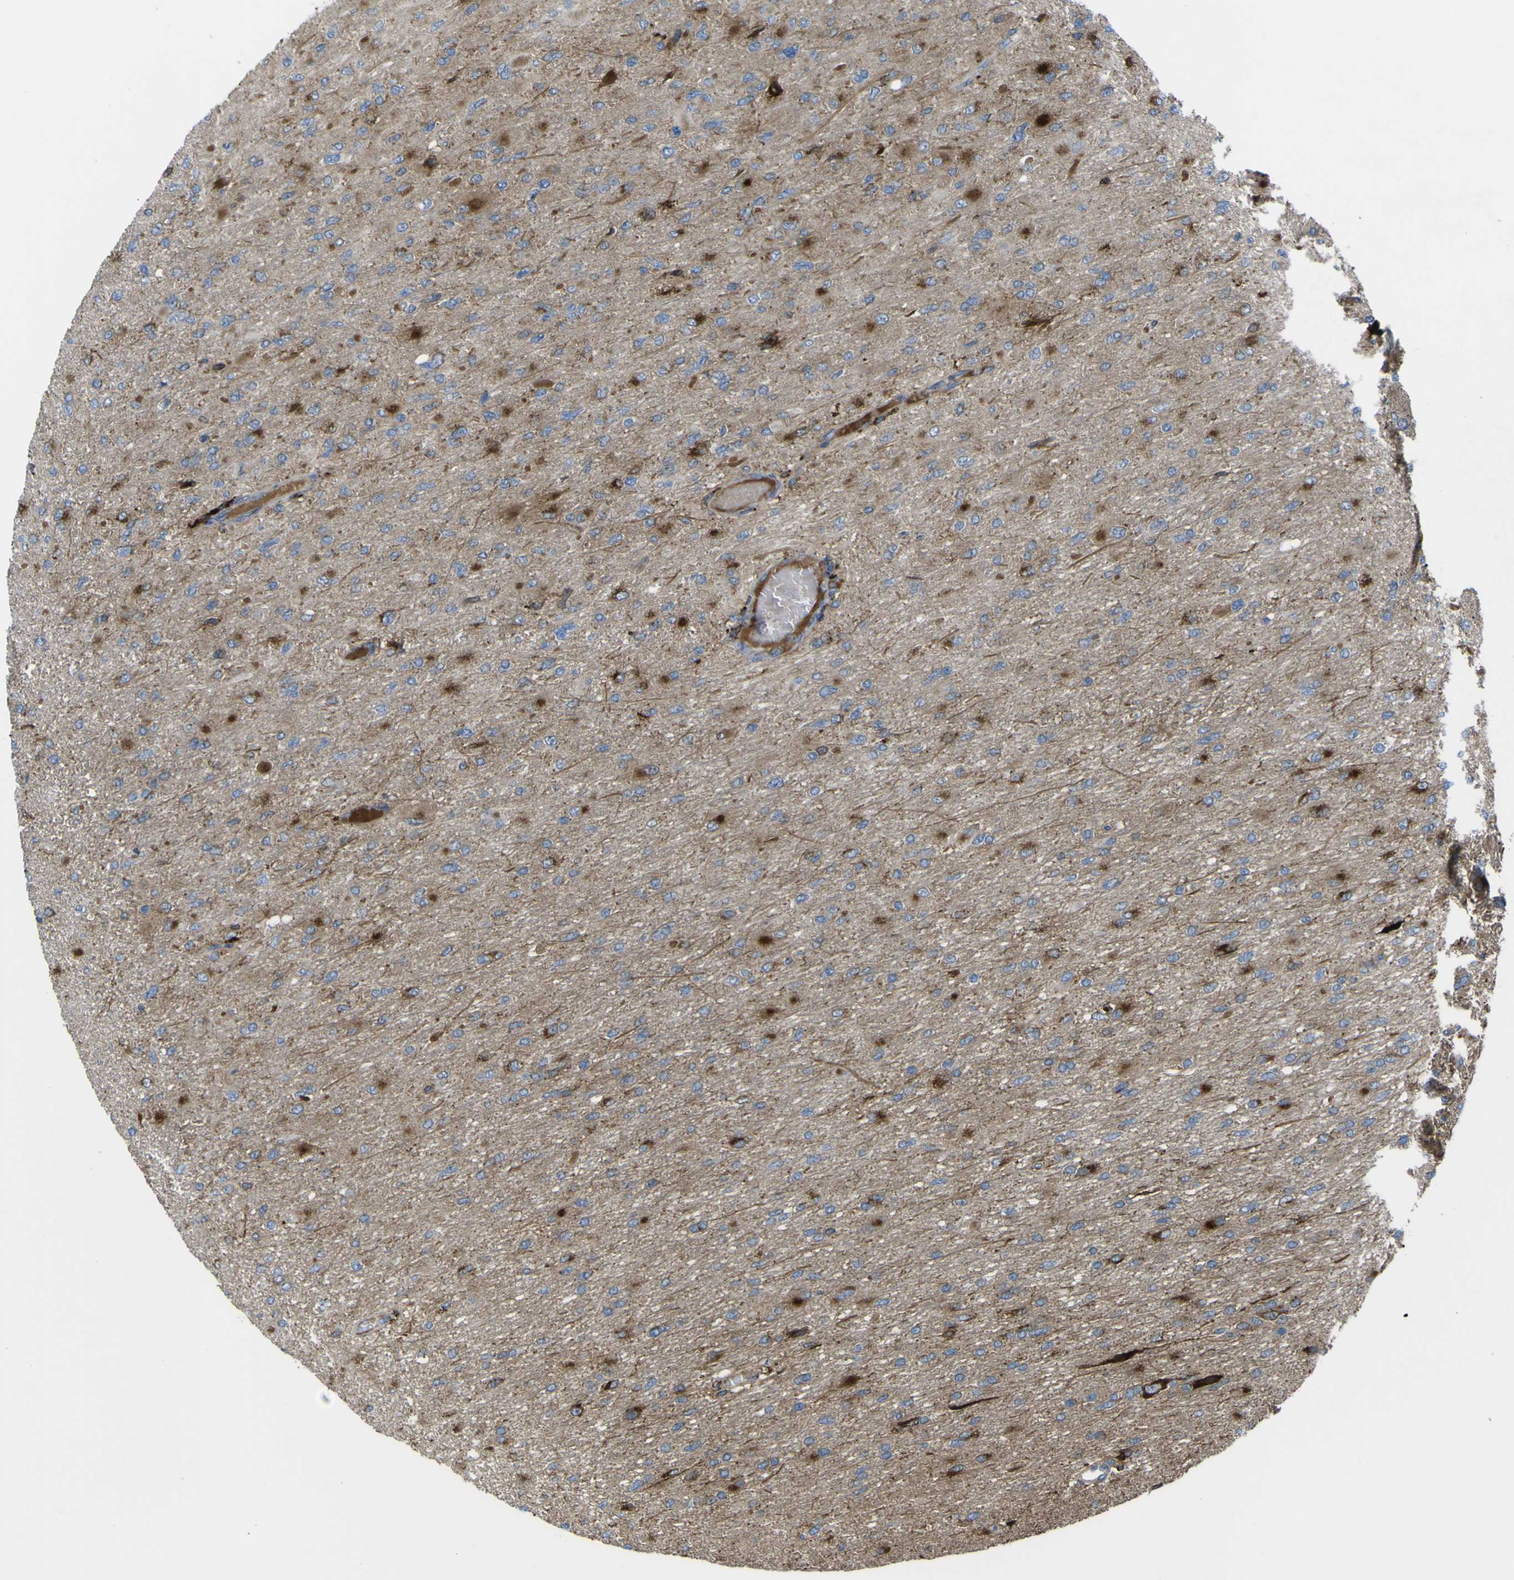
{"staining": {"intensity": "strong", "quantity": "<25%", "location": "cytoplasmic/membranous"}, "tissue": "glioma", "cell_type": "Tumor cells", "image_type": "cancer", "snomed": [{"axis": "morphology", "description": "Glioma, malignant, High grade"}, {"axis": "topography", "description": "Cerebral cortex"}], "caption": "The histopathology image demonstrates staining of glioma, revealing strong cytoplasmic/membranous protein expression (brown color) within tumor cells.", "gene": "CST3", "patient": {"sex": "female", "age": 36}}